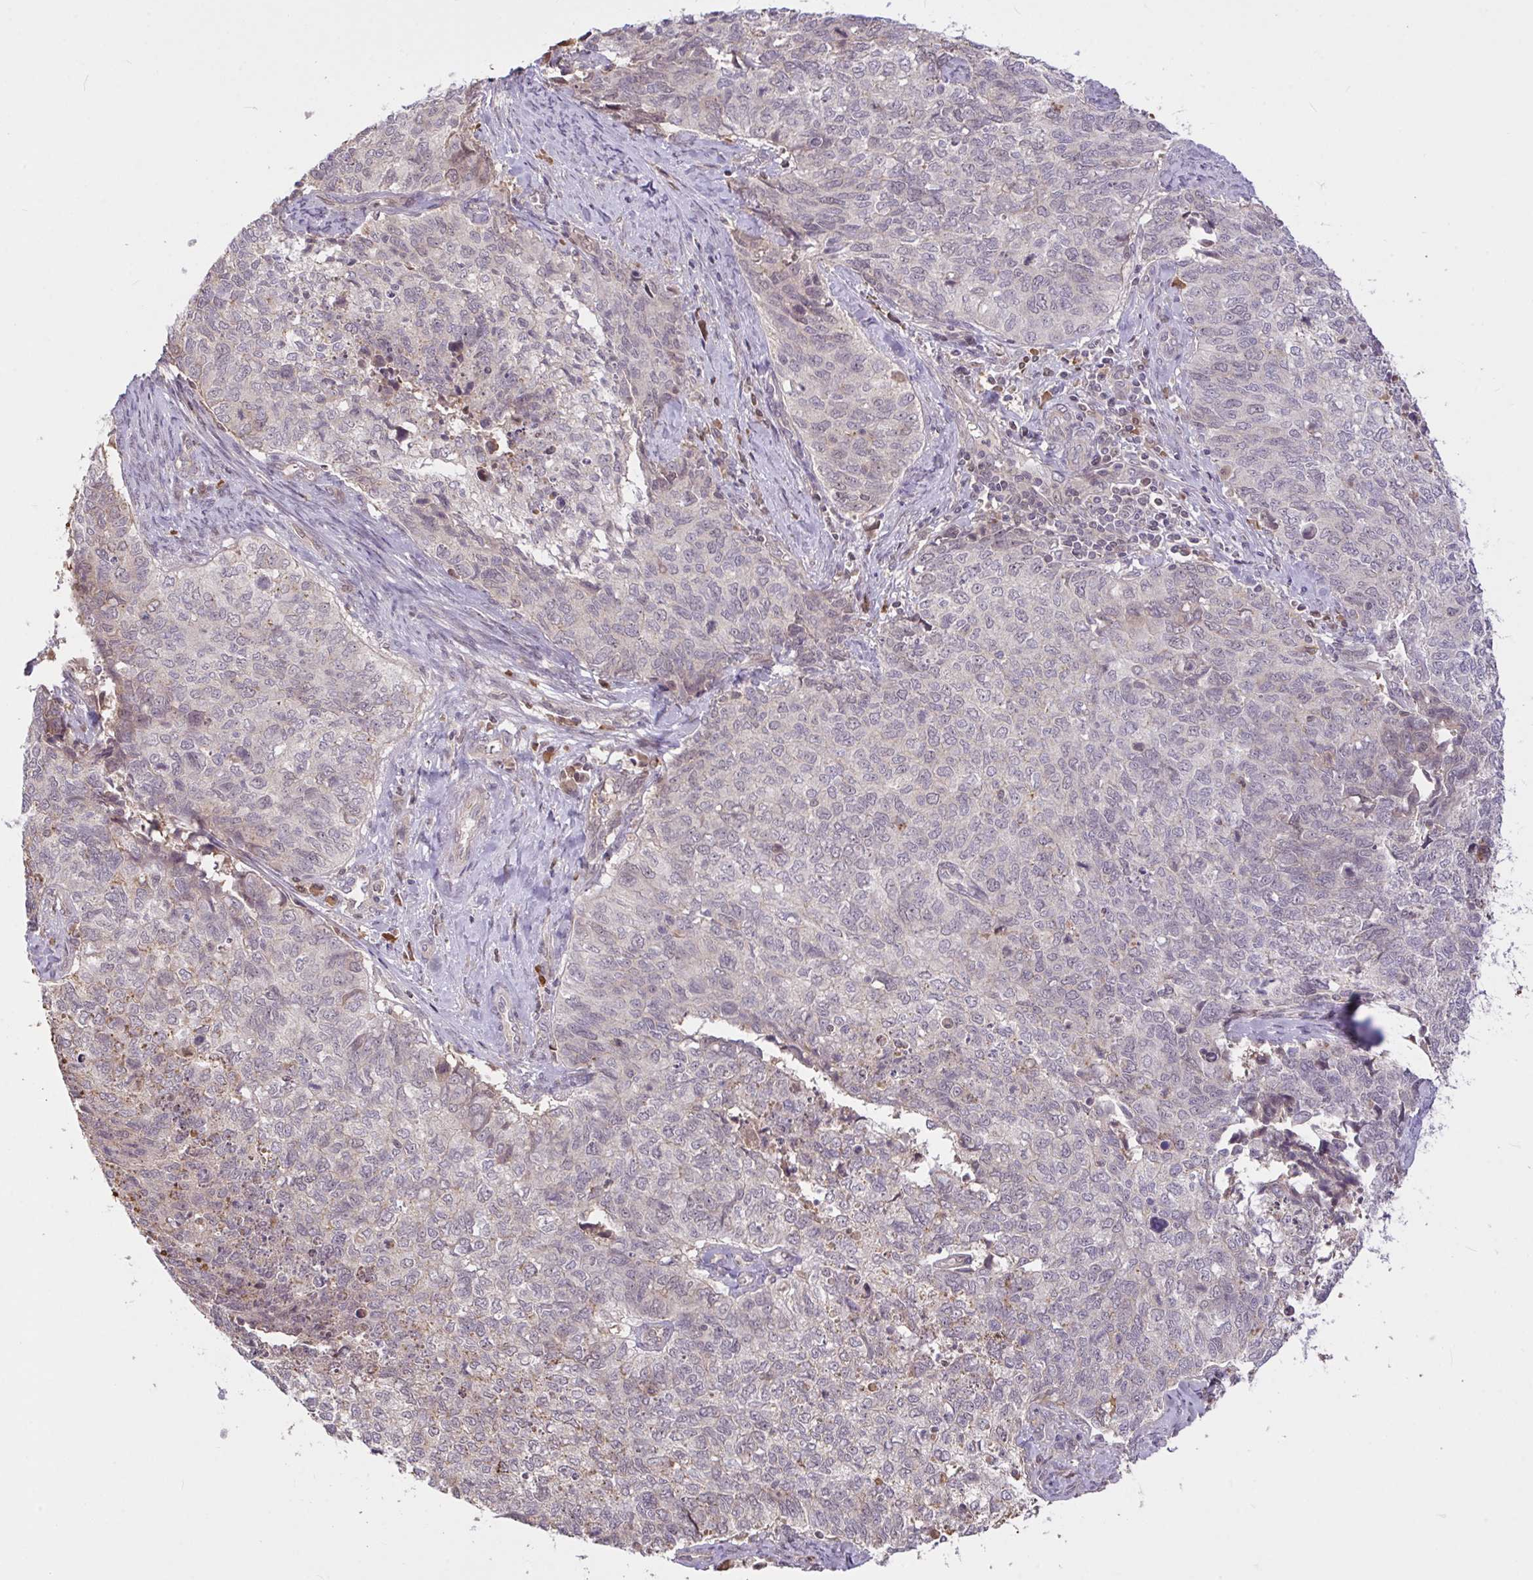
{"staining": {"intensity": "negative", "quantity": "none", "location": "none"}, "tissue": "cervical cancer", "cell_type": "Tumor cells", "image_type": "cancer", "snomed": [{"axis": "morphology", "description": "Adenocarcinoma, NOS"}, {"axis": "topography", "description": "Cervix"}], "caption": "Tumor cells show no significant expression in cervical adenocarcinoma. (DAB immunohistochemistry (IHC) with hematoxylin counter stain).", "gene": "FCER1A", "patient": {"sex": "female", "age": 63}}